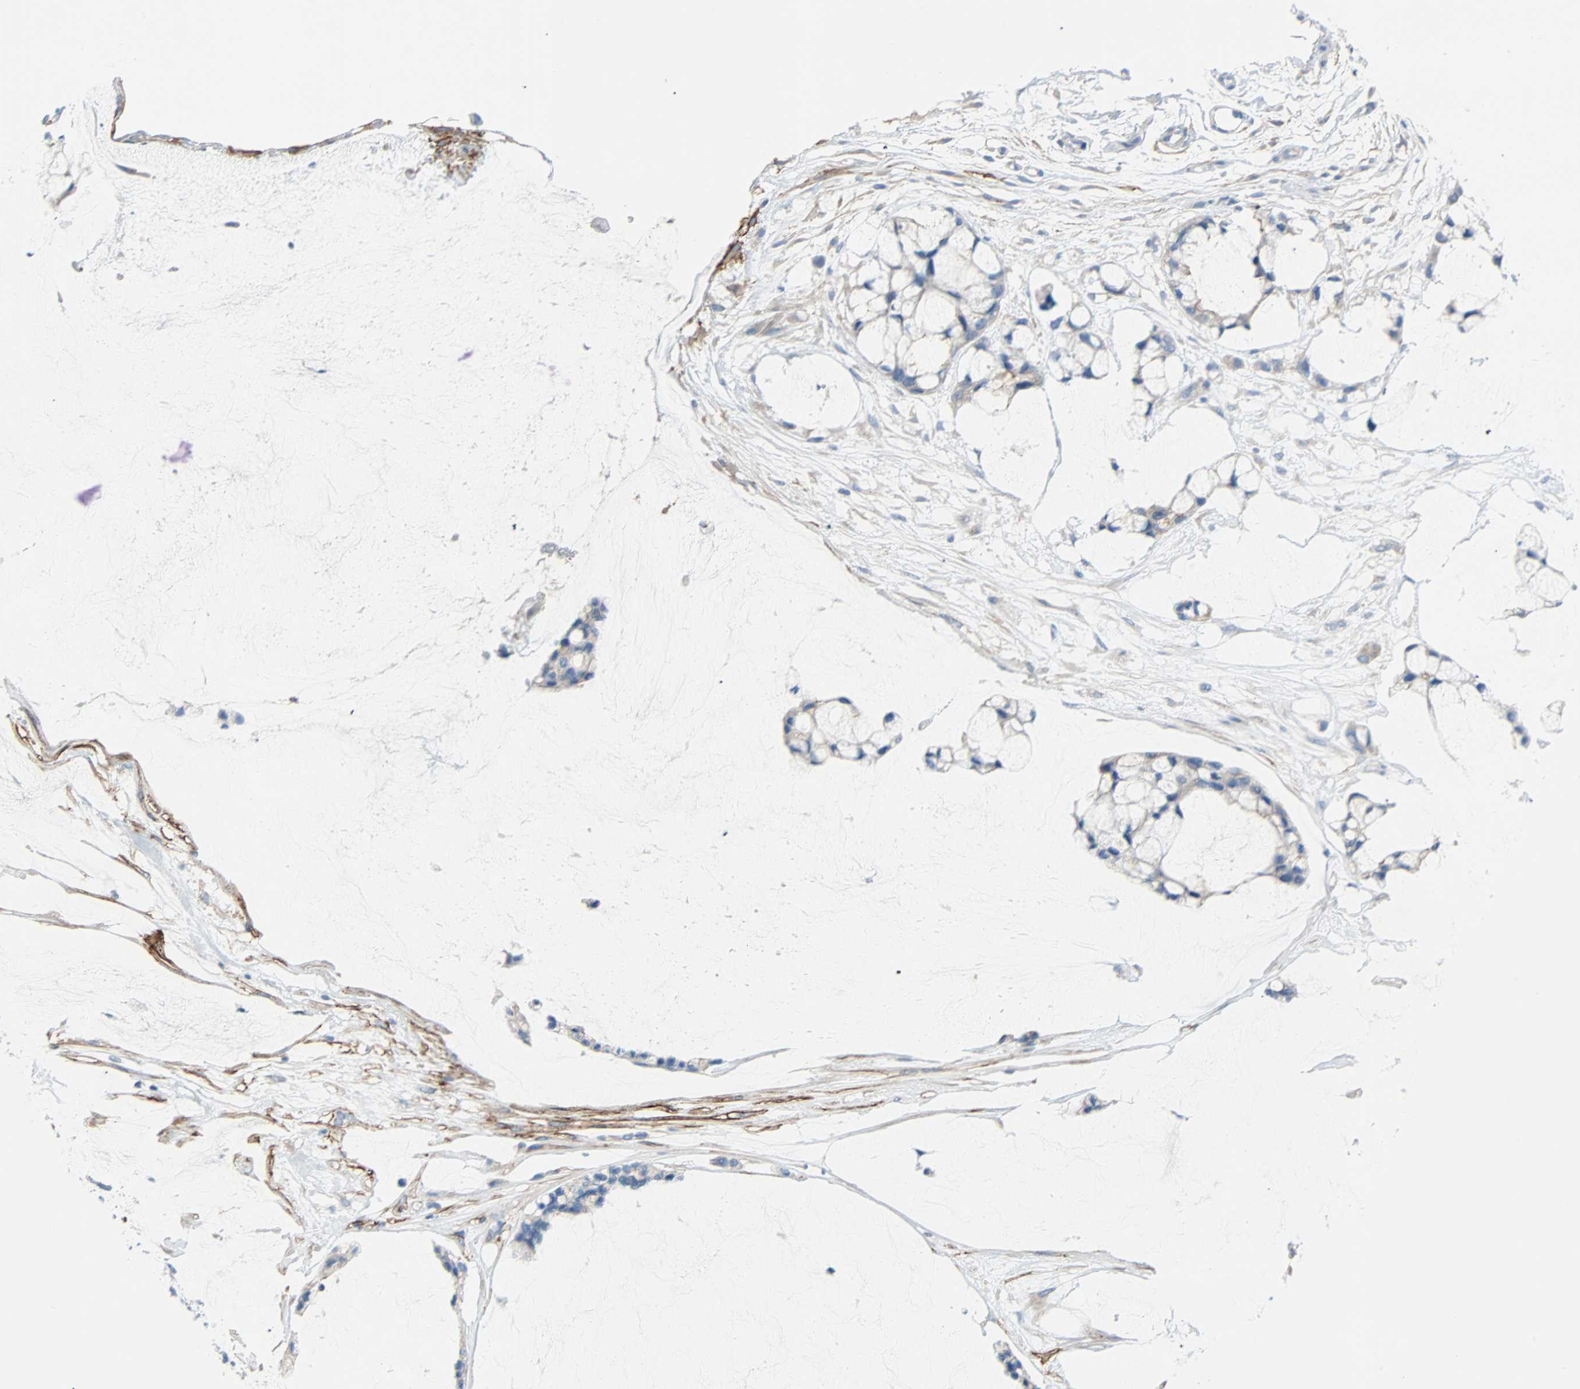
{"staining": {"intensity": "weak", "quantity": "<25%", "location": "cytoplasmic/membranous"}, "tissue": "ovarian cancer", "cell_type": "Tumor cells", "image_type": "cancer", "snomed": [{"axis": "morphology", "description": "Cystadenocarcinoma, mucinous, NOS"}, {"axis": "topography", "description": "Ovary"}], "caption": "Mucinous cystadenocarcinoma (ovarian) was stained to show a protein in brown. There is no significant staining in tumor cells.", "gene": "PDPN", "patient": {"sex": "female", "age": 39}}